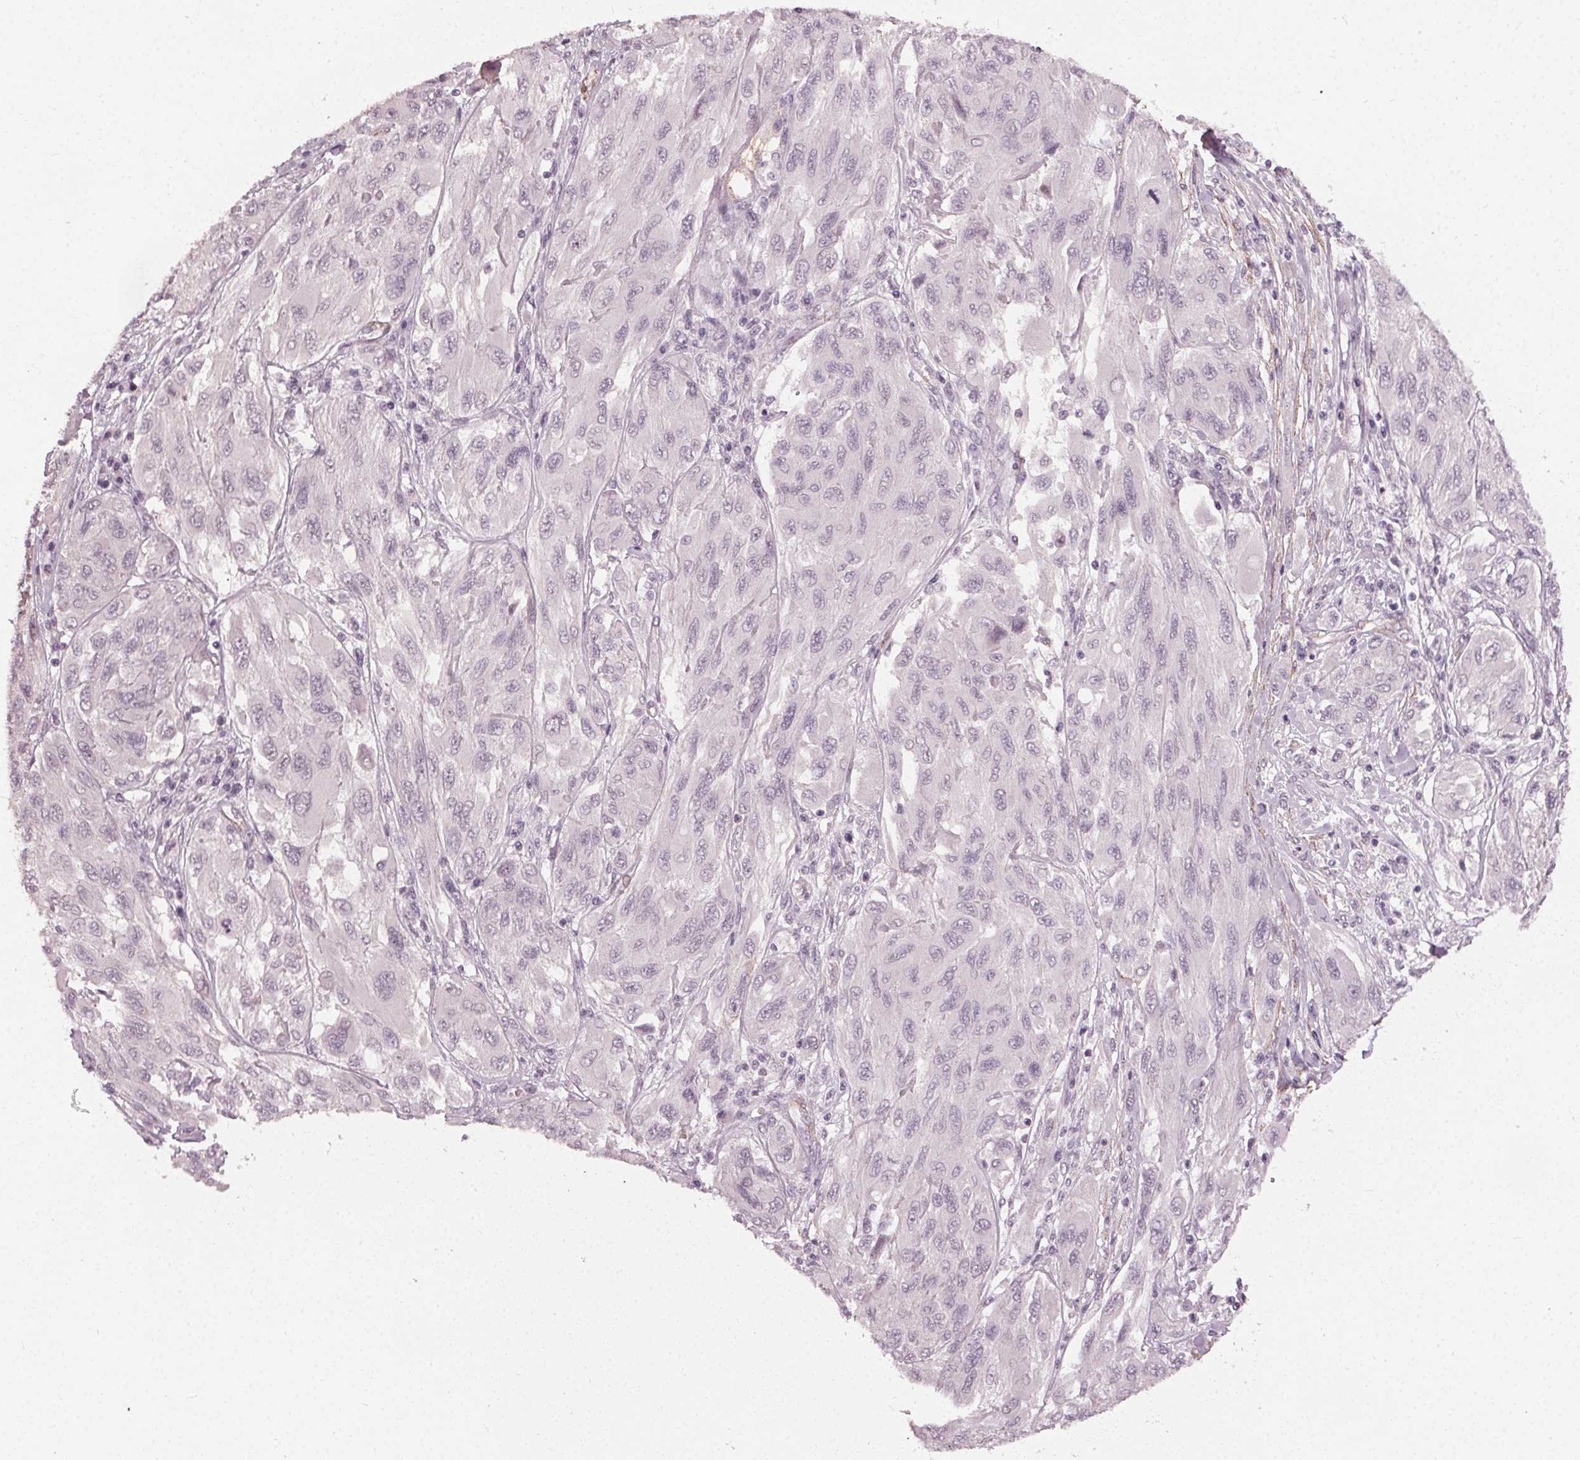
{"staining": {"intensity": "negative", "quantity": "none", "location": "none"}, "tissue": "melanoma", "cell_type": "Tumor cells", "image_type": "cancer", "snomed": [{"axis": "morphology", "description": "Malignant melanoma, NOS"}, {"axis": "topography", "description": "Skin"}], "caption": "Photomicrograph shows no protein staining in tumor cells of melanoma tissue. (DAB (3,3'-diaminobenzidine) IHC visualized using brightfield microscopy, high magnification).", "gene": "PKP1", "patient": {"sex": "female", "age": 91}}